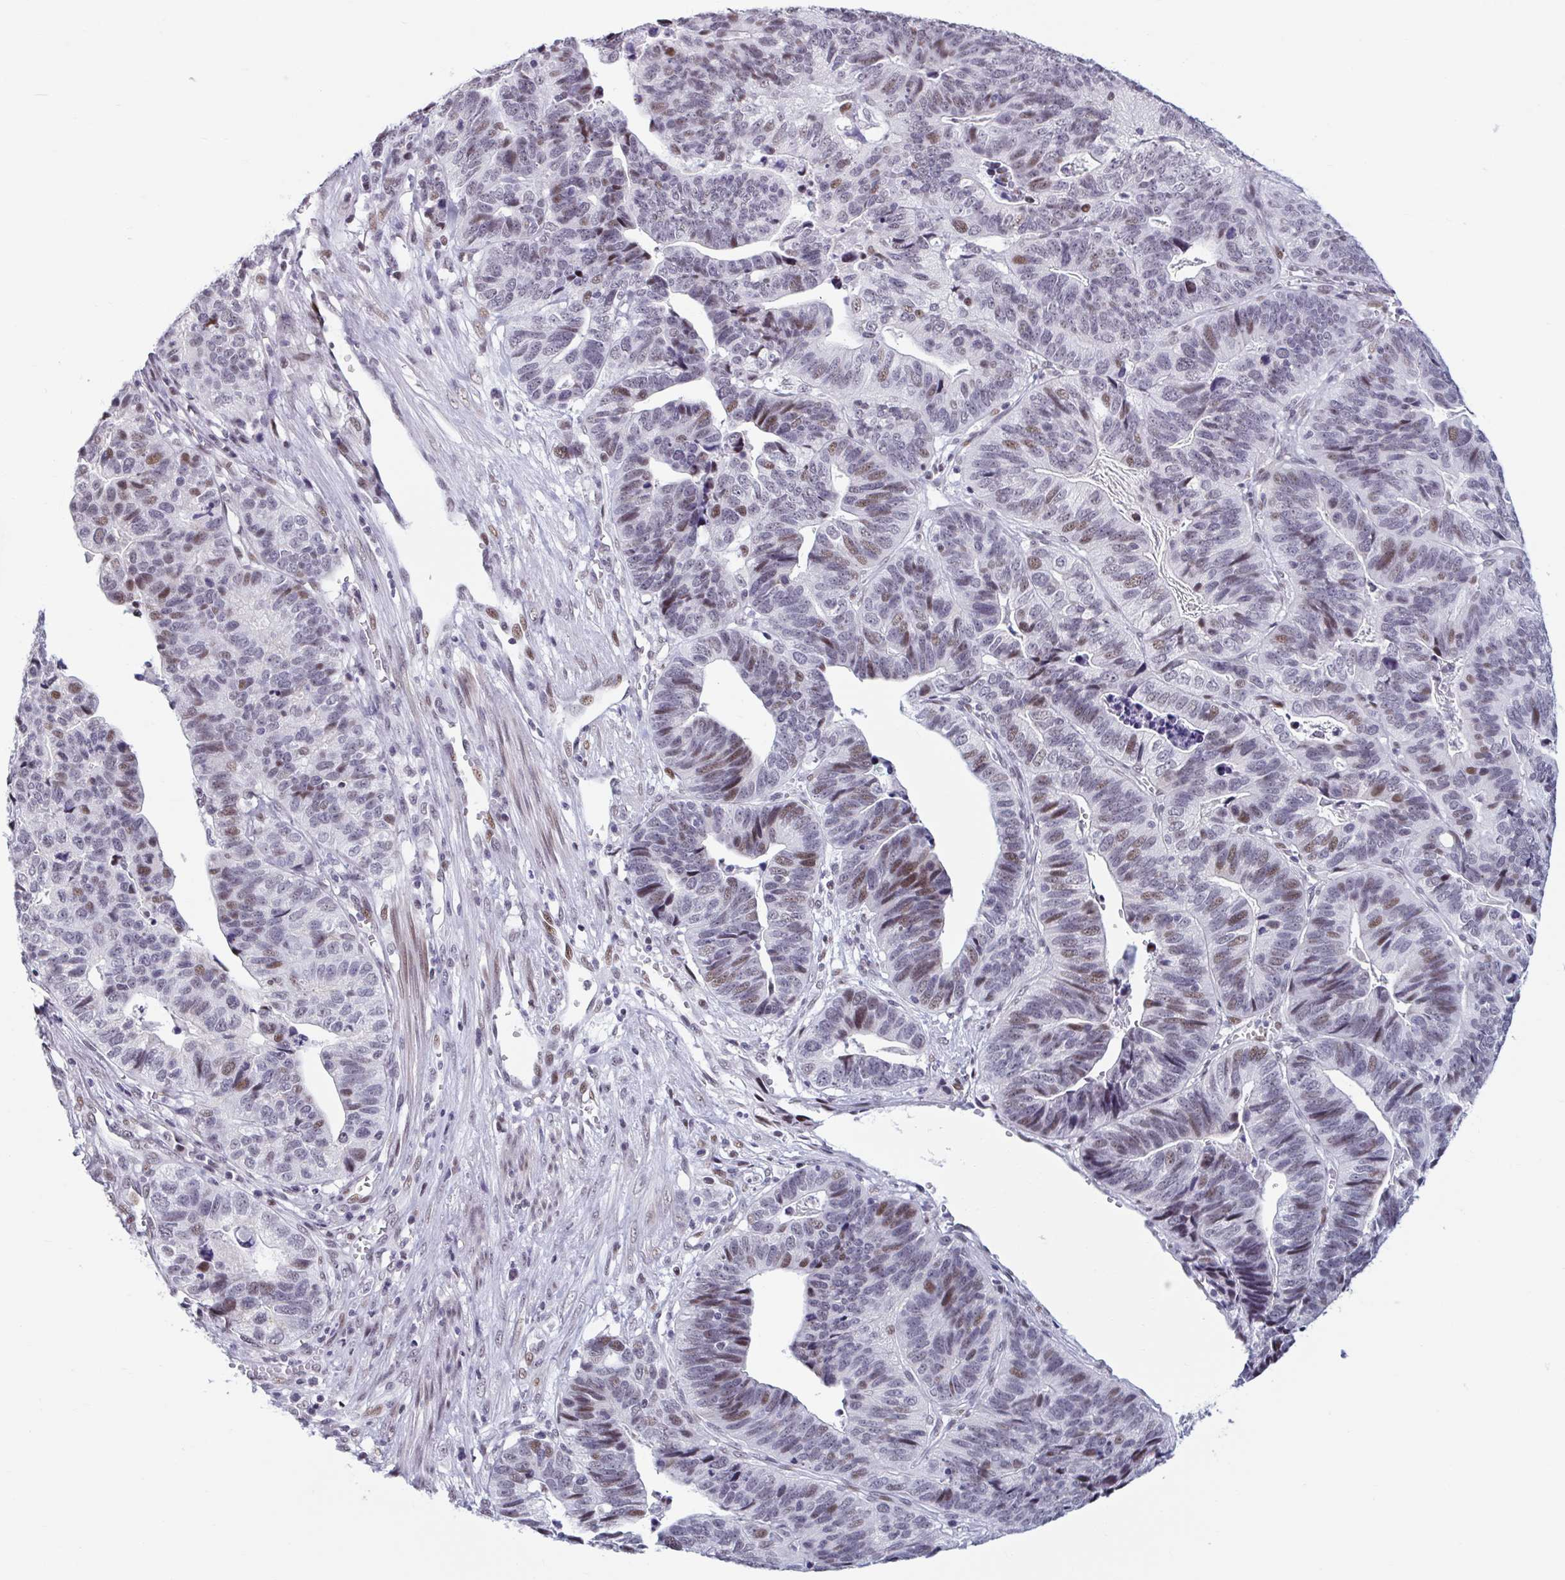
{"staining": {"intensity": "moderate", "quantity": "25%-75%", "location": "nuclear"}, "tissue": "stomach cancer", "cell_type": "Tumor cells", "image_type": "cancer", "snomed": [{"axis": "morphology", "description": "Adenocarcinoma, NOS"}, {"axis": "topography", "description": "Stomach, upper"}], "caption": "The image exhibits immunohistochemical staining of adenocarcinoma (stomach). There is moderate nuclear positivity is appreciated in about 25%-75% of tumor cells. (brown staining indicates protein expression, while blue staining denotes nuclei).", "gene": "HSD17B6", "patient": {"sex": "female", "age": 67}}